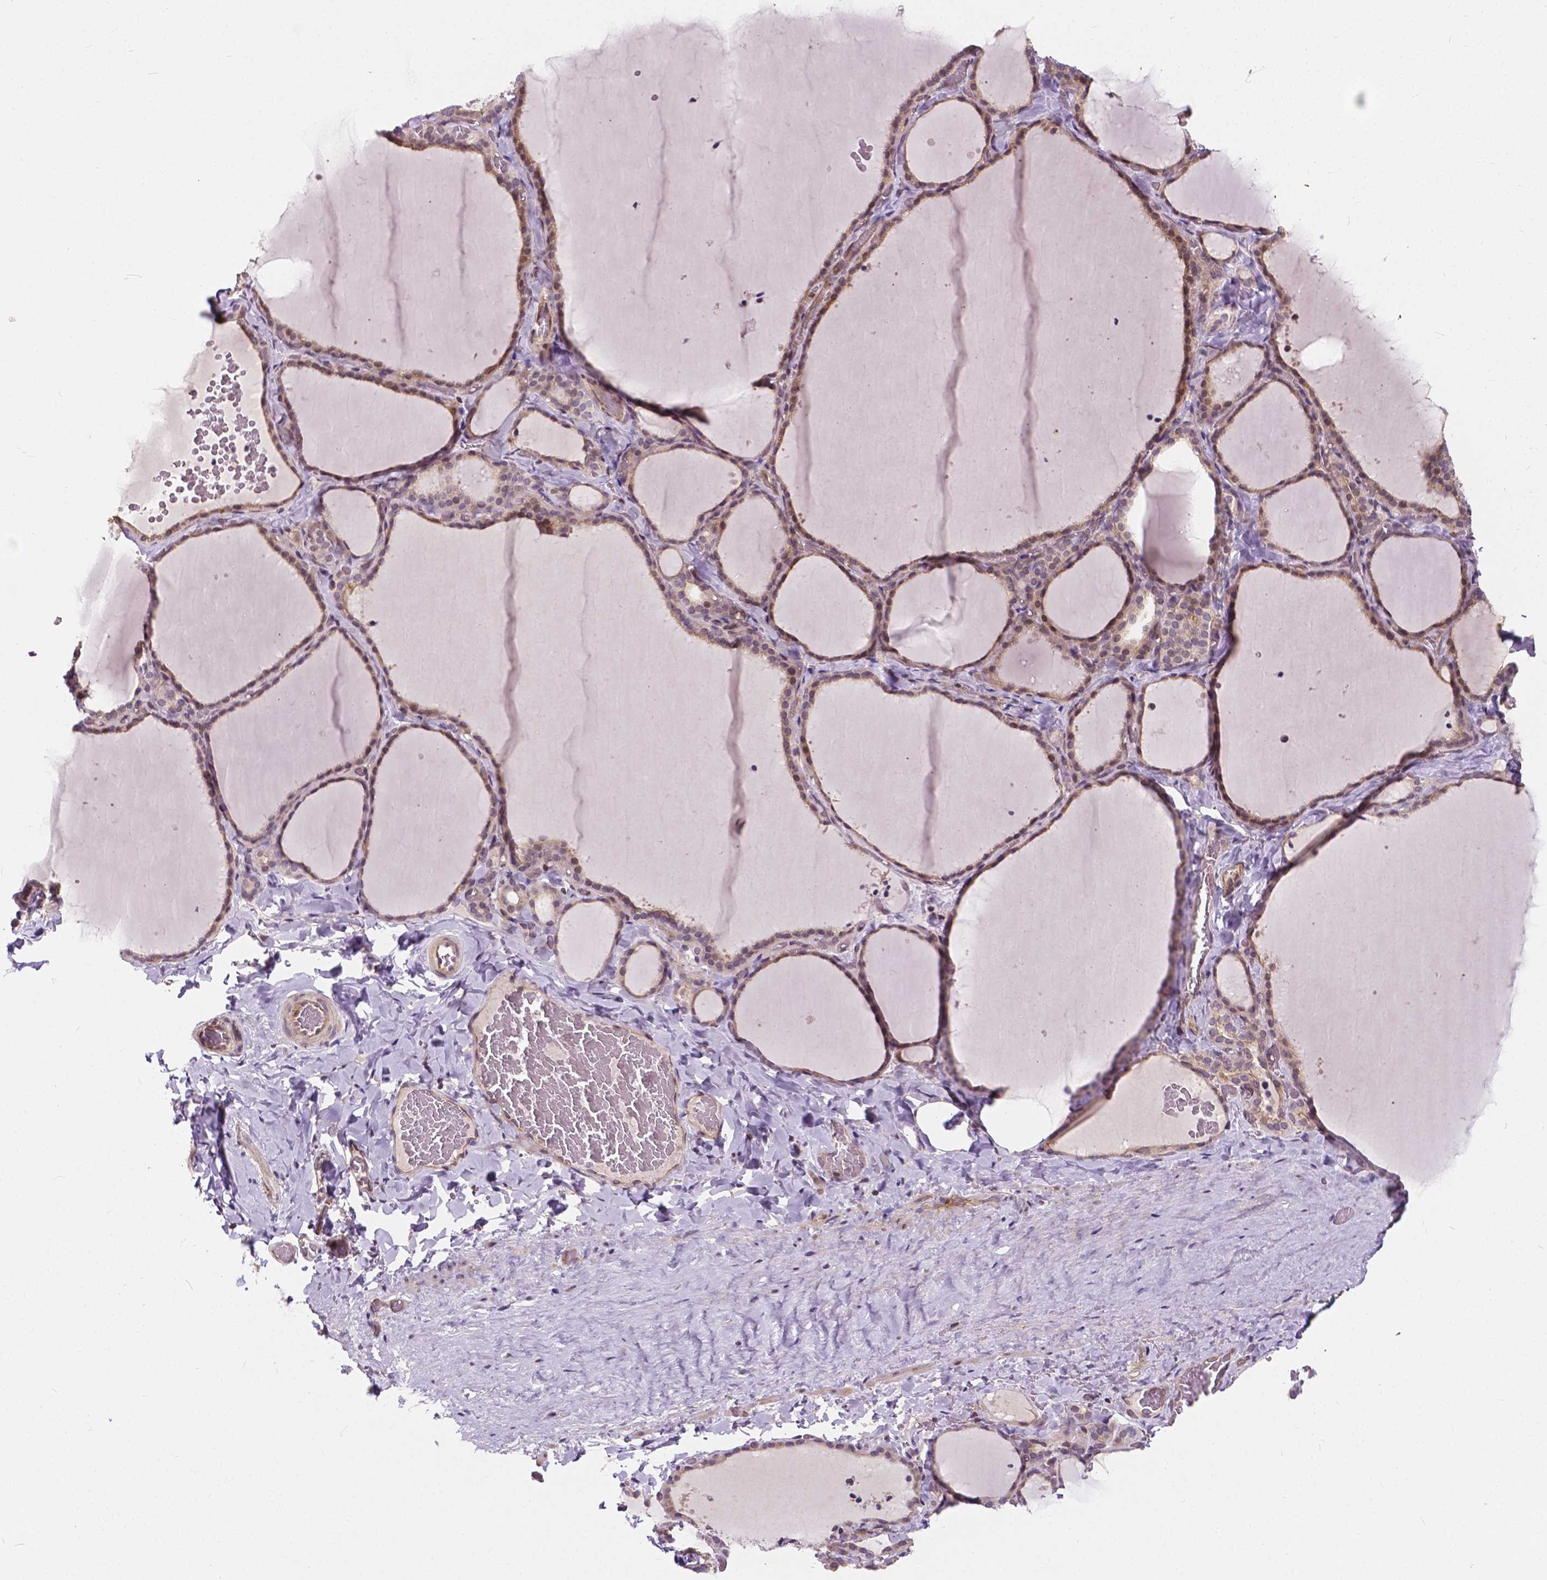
{"staining": {"intensity": "weak", "quantity": ">75%", "location": "cytoplasmic/membranous"}, "tissue": "thyroid gland", "cell_type": "Glandular cells", "image_type": "normal", "snomed": [{"axis": "morphology", "description": "Normal tissue, NOS"}, {"axis": "topography", "description": "Thyroid gland"}], "caption": "This image exhibits normal thyroid gland stained with immunohistochemistry (IHC) to label a protein in brown. The cytoplasmic/membranous of glandular cells show weak positivity for the protein. Nuclei are counter-stained blue.", "gene": "INPP5E", "patient": {"sex": "female", "age": 22}}